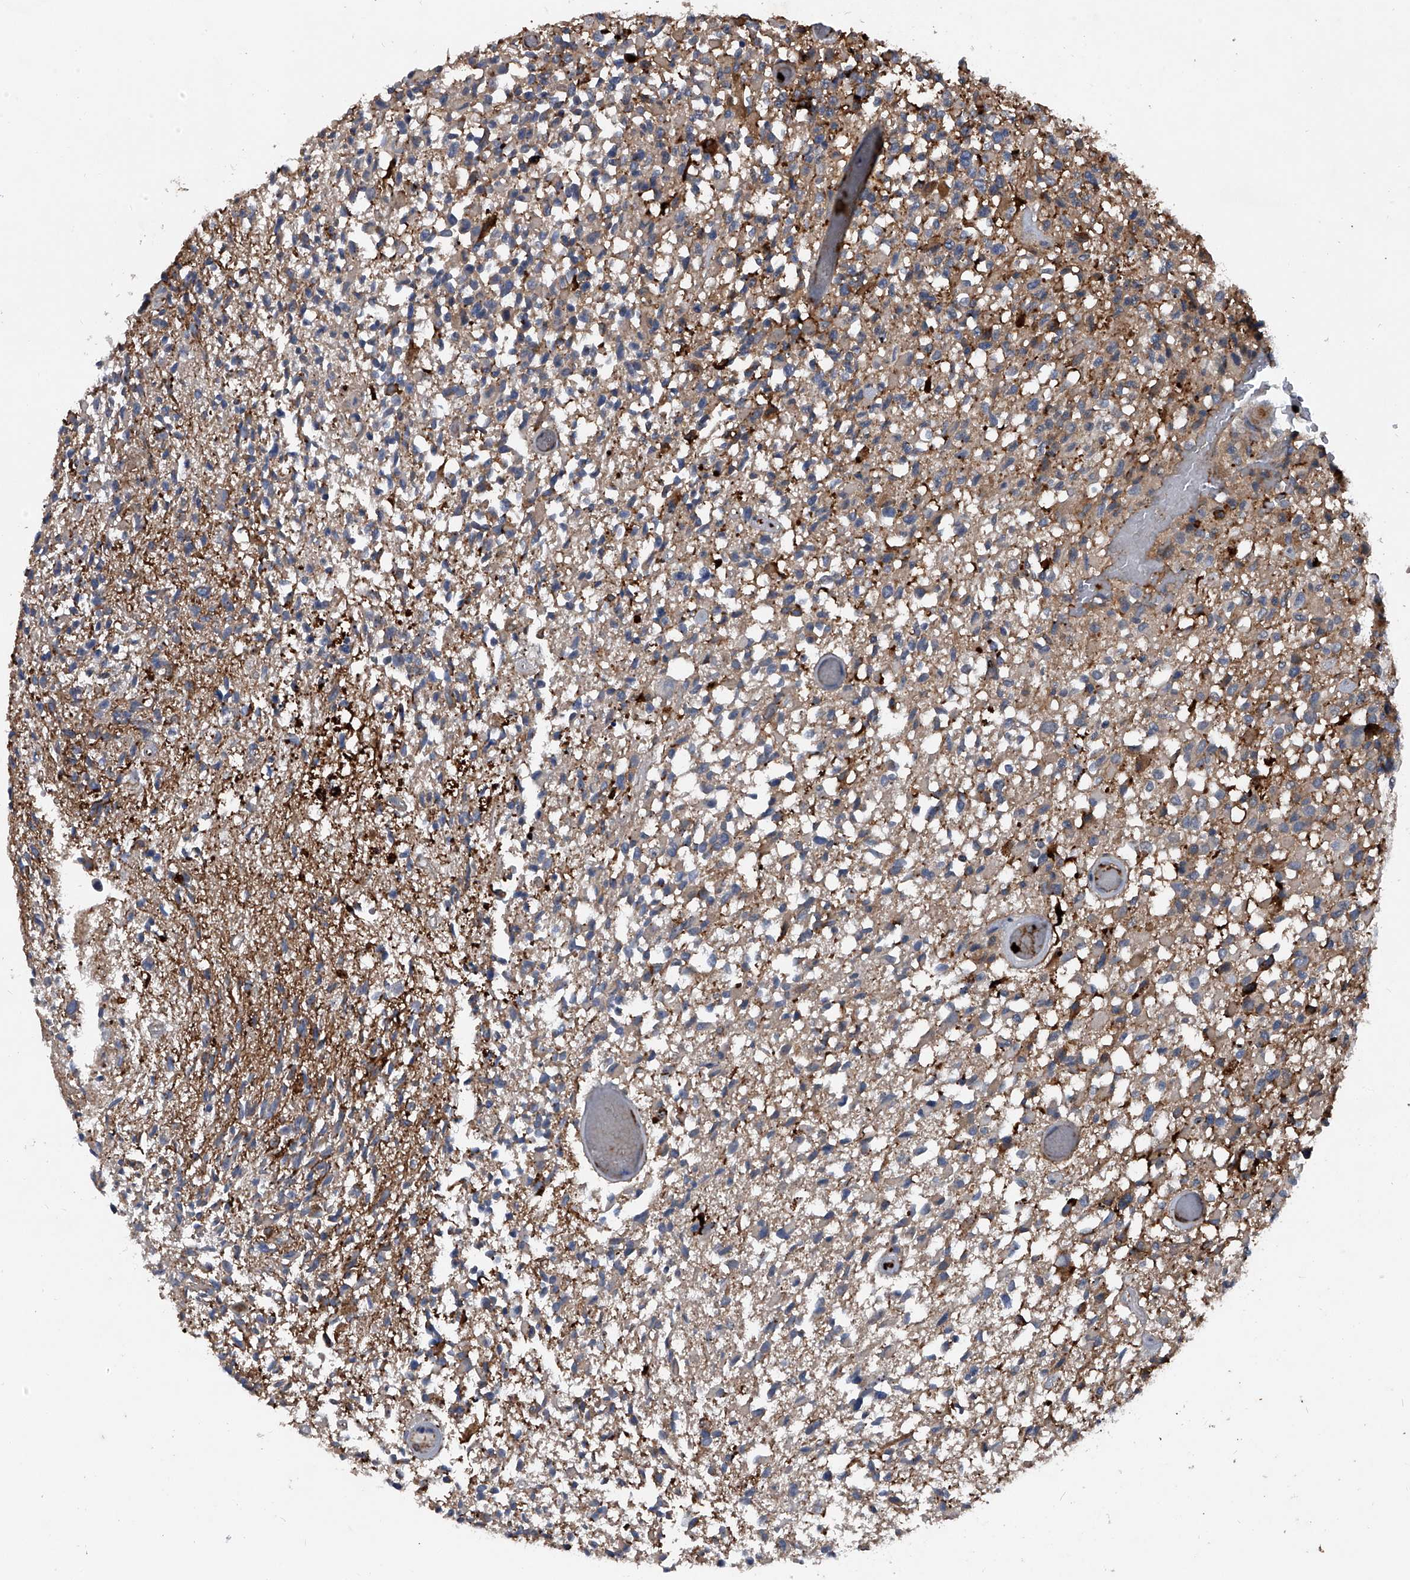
{"staining": {"intensity": "weak", "quantity": "25%-75%", "location": "cytoplasmic/membranous"}, "tissue": "glioma", "cell_type": "Tumor cells", "image_type": "cancer", "snomed": [{"axis": "morphology", "description": "Glioma, malignant, High grade"}, {"axis": "morphology", "description": "Glioblastoma, NOS"}, {"axis": "topography", "description": "Brain"}], "caption": "A brown stain highlights weak cytoplasmic/membranous expression of a protein in glioma tumor cells. (Stains: DAB in brown, nuclei in blue, Microscopy: brightfield microscopy at high magnification).", "gene": "MAPKAP1", "patient": {"sex": "male", "age": 60}}